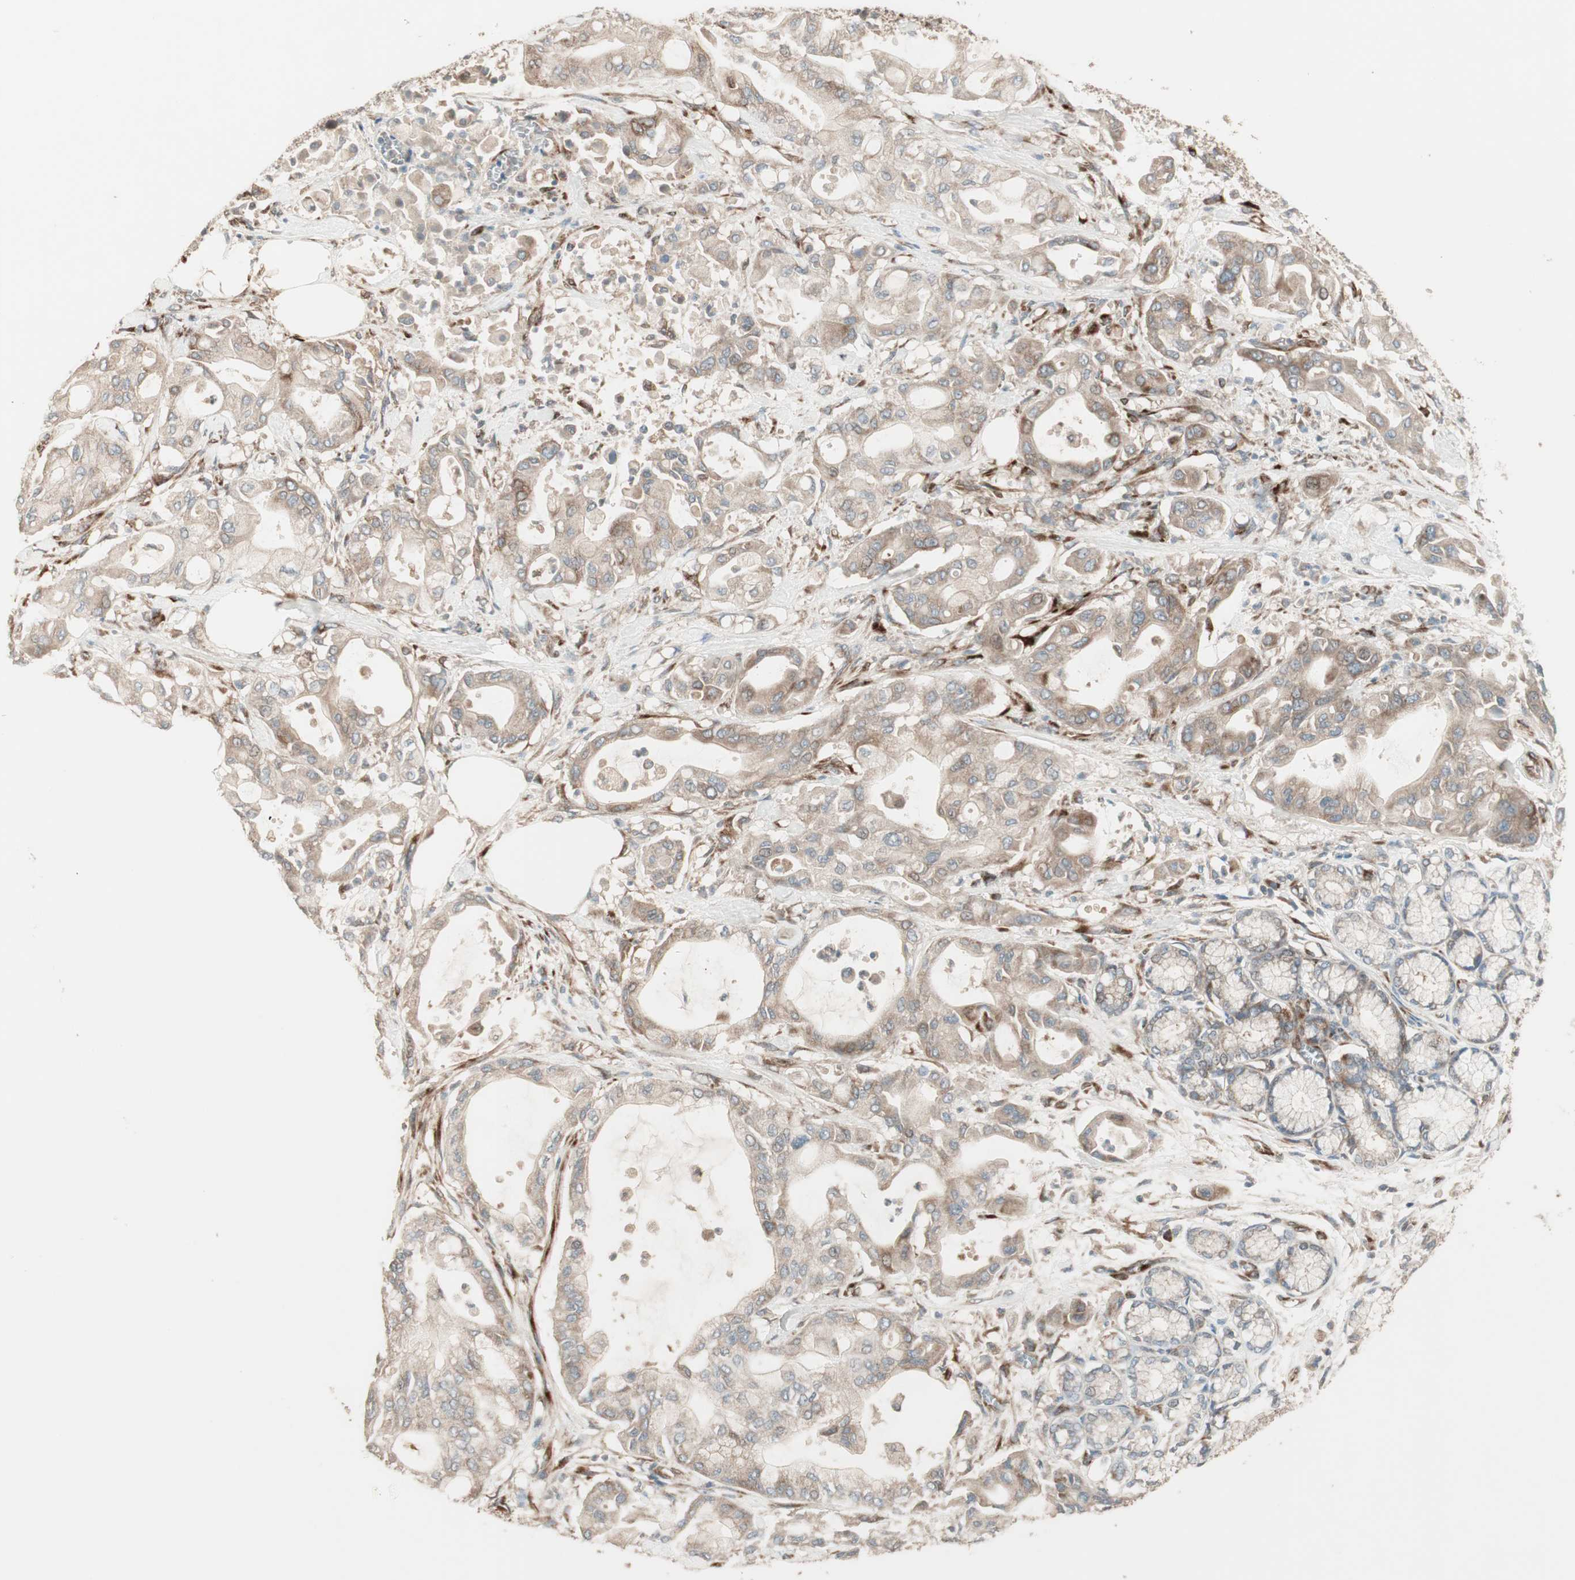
{"staining": {"intensity": "weak", "quantity": ">75%", "location": "cytoplasmic/membranous"}, "tissue": "pancreatic cancer", "cell_type": "Tumor cells", "image_type": "cancer", "snomed": [{"axis": "morphology", "description": "Adenocarcinoma, NOS"}, {"axis": "morphology", "description": "Adenocarcinoma, metastatic, NOS"}, {"axis": "topography", "description": "Lymph node"}, {"axis": "topography", "description": "Pancreas"}, {"axis": "topography", "description": "Duodenum"}], "caption": "This micrograph displays immunohistochemistry (IHC) staining of human pancreatic cancer (metastatic adenocarcinoma), with low weak cytoplasmic/membranous expression in about >75% of tumor cells.", "gene": "PPP2R5E", "patient": {"sex": "female", "age": 64}}